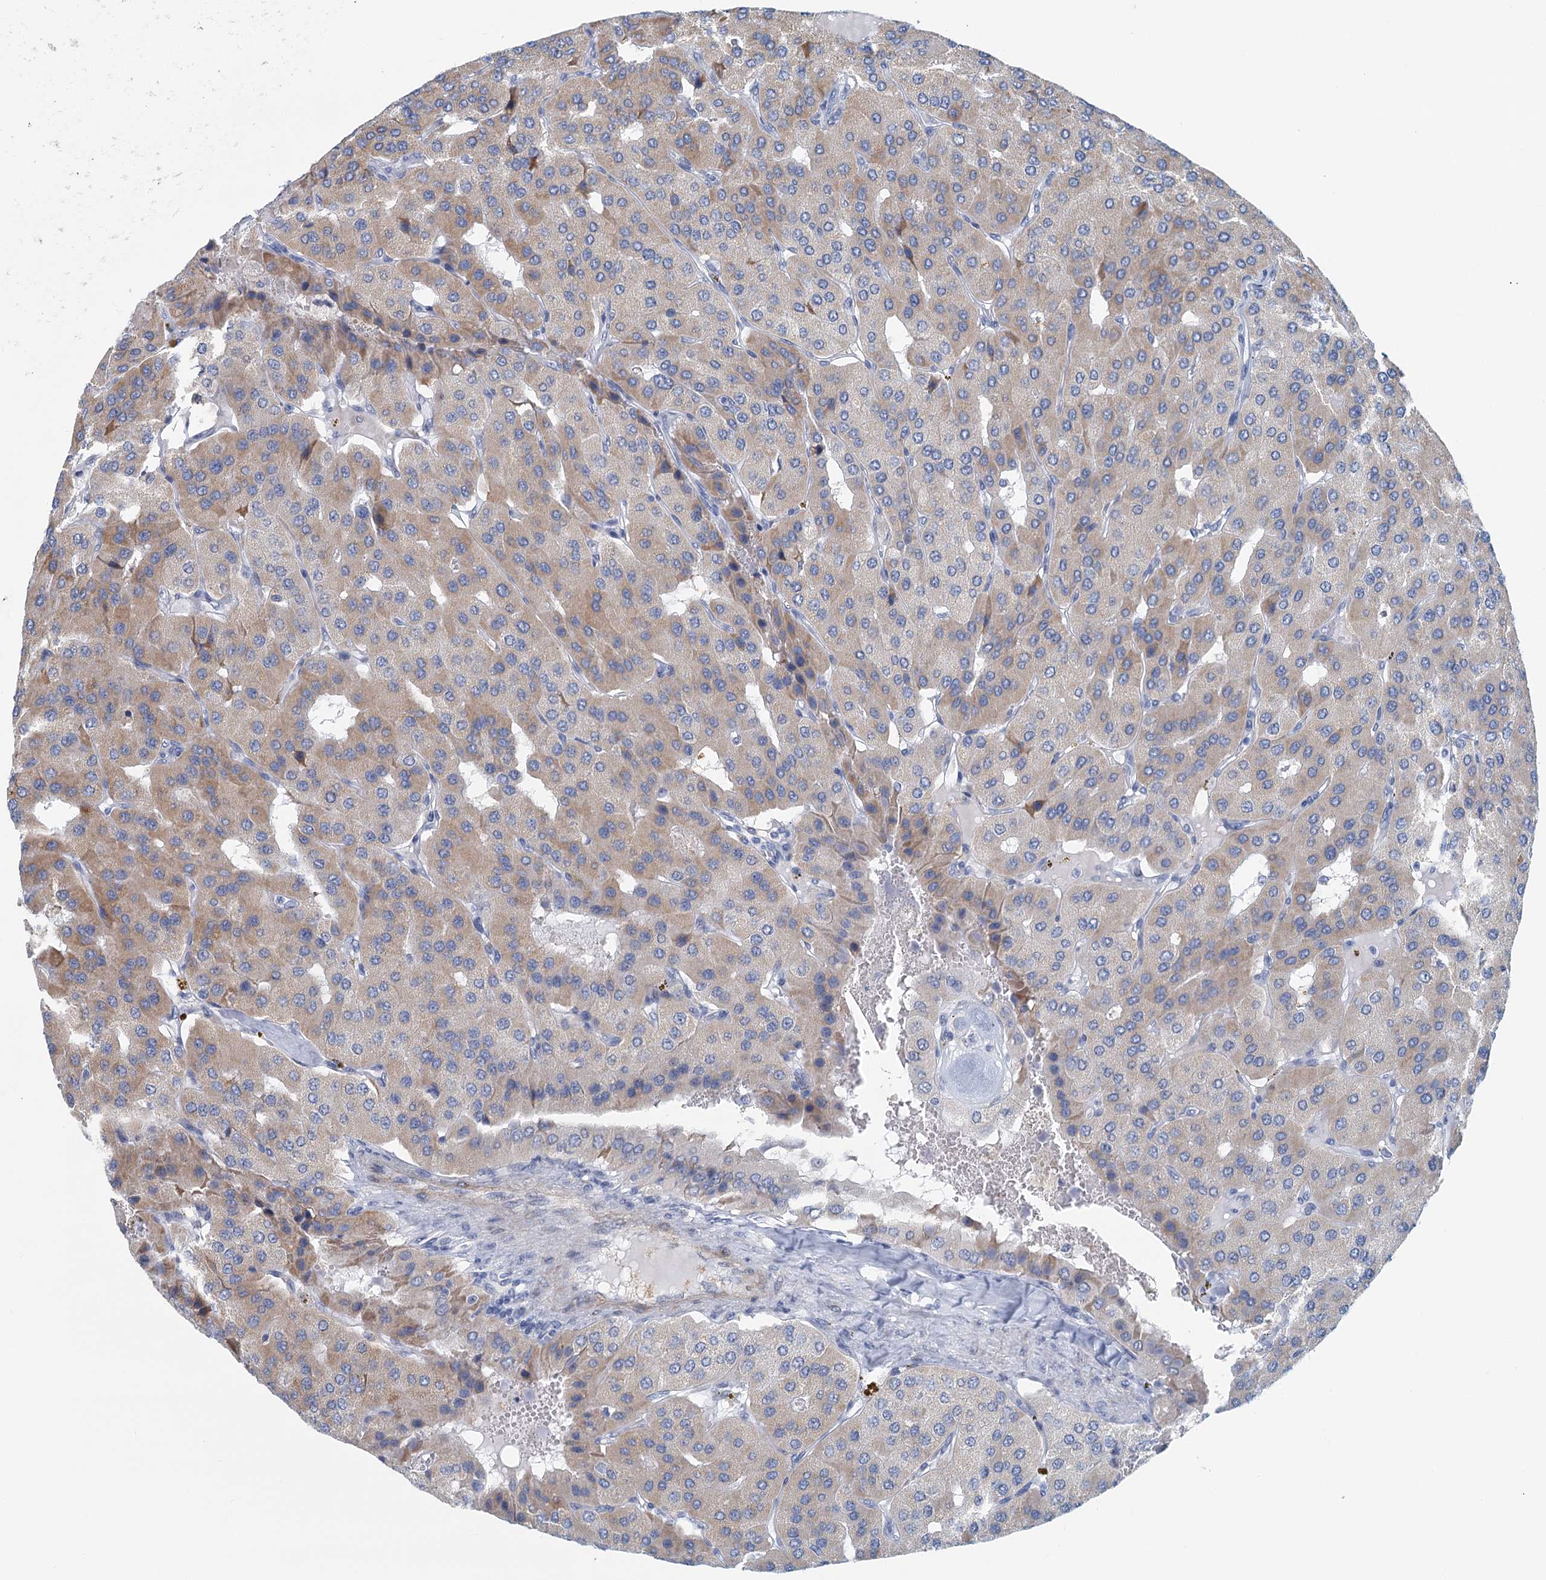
{"staining": {"intensity": "weak", "quantity": "25%-75%", "location": "cytoplasmic/membranous"}, "tissue": "parathyroid gland", "cell_type": "Glandular cells", "image_type": "normal", "snomed": [{"axis": "morphology", "description": "Normal tissue, NOS"}, {"axis": "morphology", "description": "Adenoma, NOS"}, {"axis": "topography", "description": "Parathyroid gland"}], "caption": "Glandular cells demonstrate low levels of weak cytoplasmic/membranous staining in about 25%-75% of cells in normal human parathyroid gland. Nuclei are stained in blue.", "gene": "ZNF527", "patient": {"sex": "female", "age": 86}}